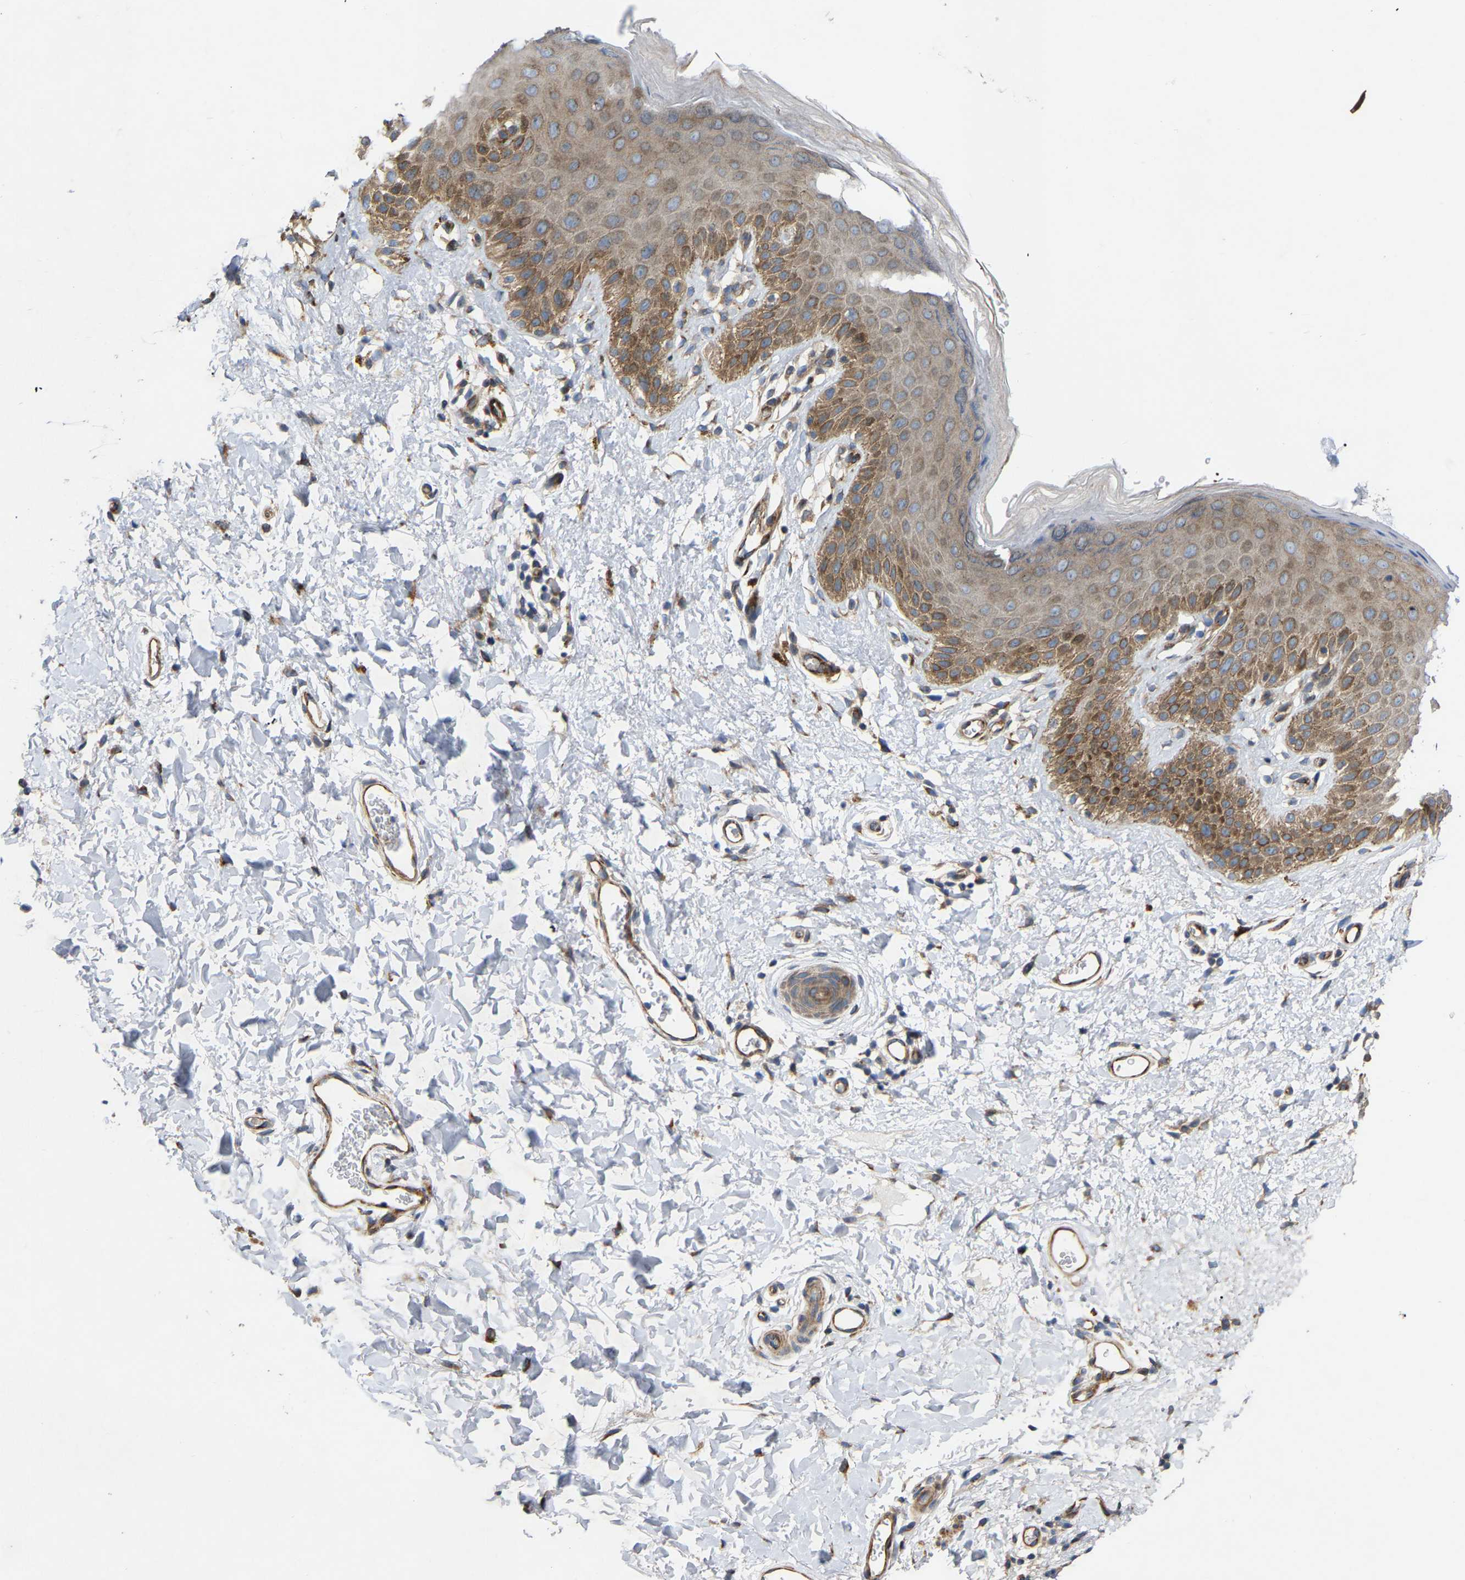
{"staining": {"intensity": "moderate", "quantity": ">75%", "location": "cytoplasmic/membranous"}, "tissue": "skin", "cell_type": "Epidermal cells", "image_type": "normal", "snomed": [{"axis": "morphology", "description": "Normal tissue, NOS"}, {"axis": "topography", "description": "Anal"}], "caption": "DAB immunohistochemical staining of normal skin demonstrates moderate cytoplasmic/membranous protein positivity in approximately >75% of epidermal cells.", "gene": "TOR1B", "patient": {"sex": "male", "age": 44}}